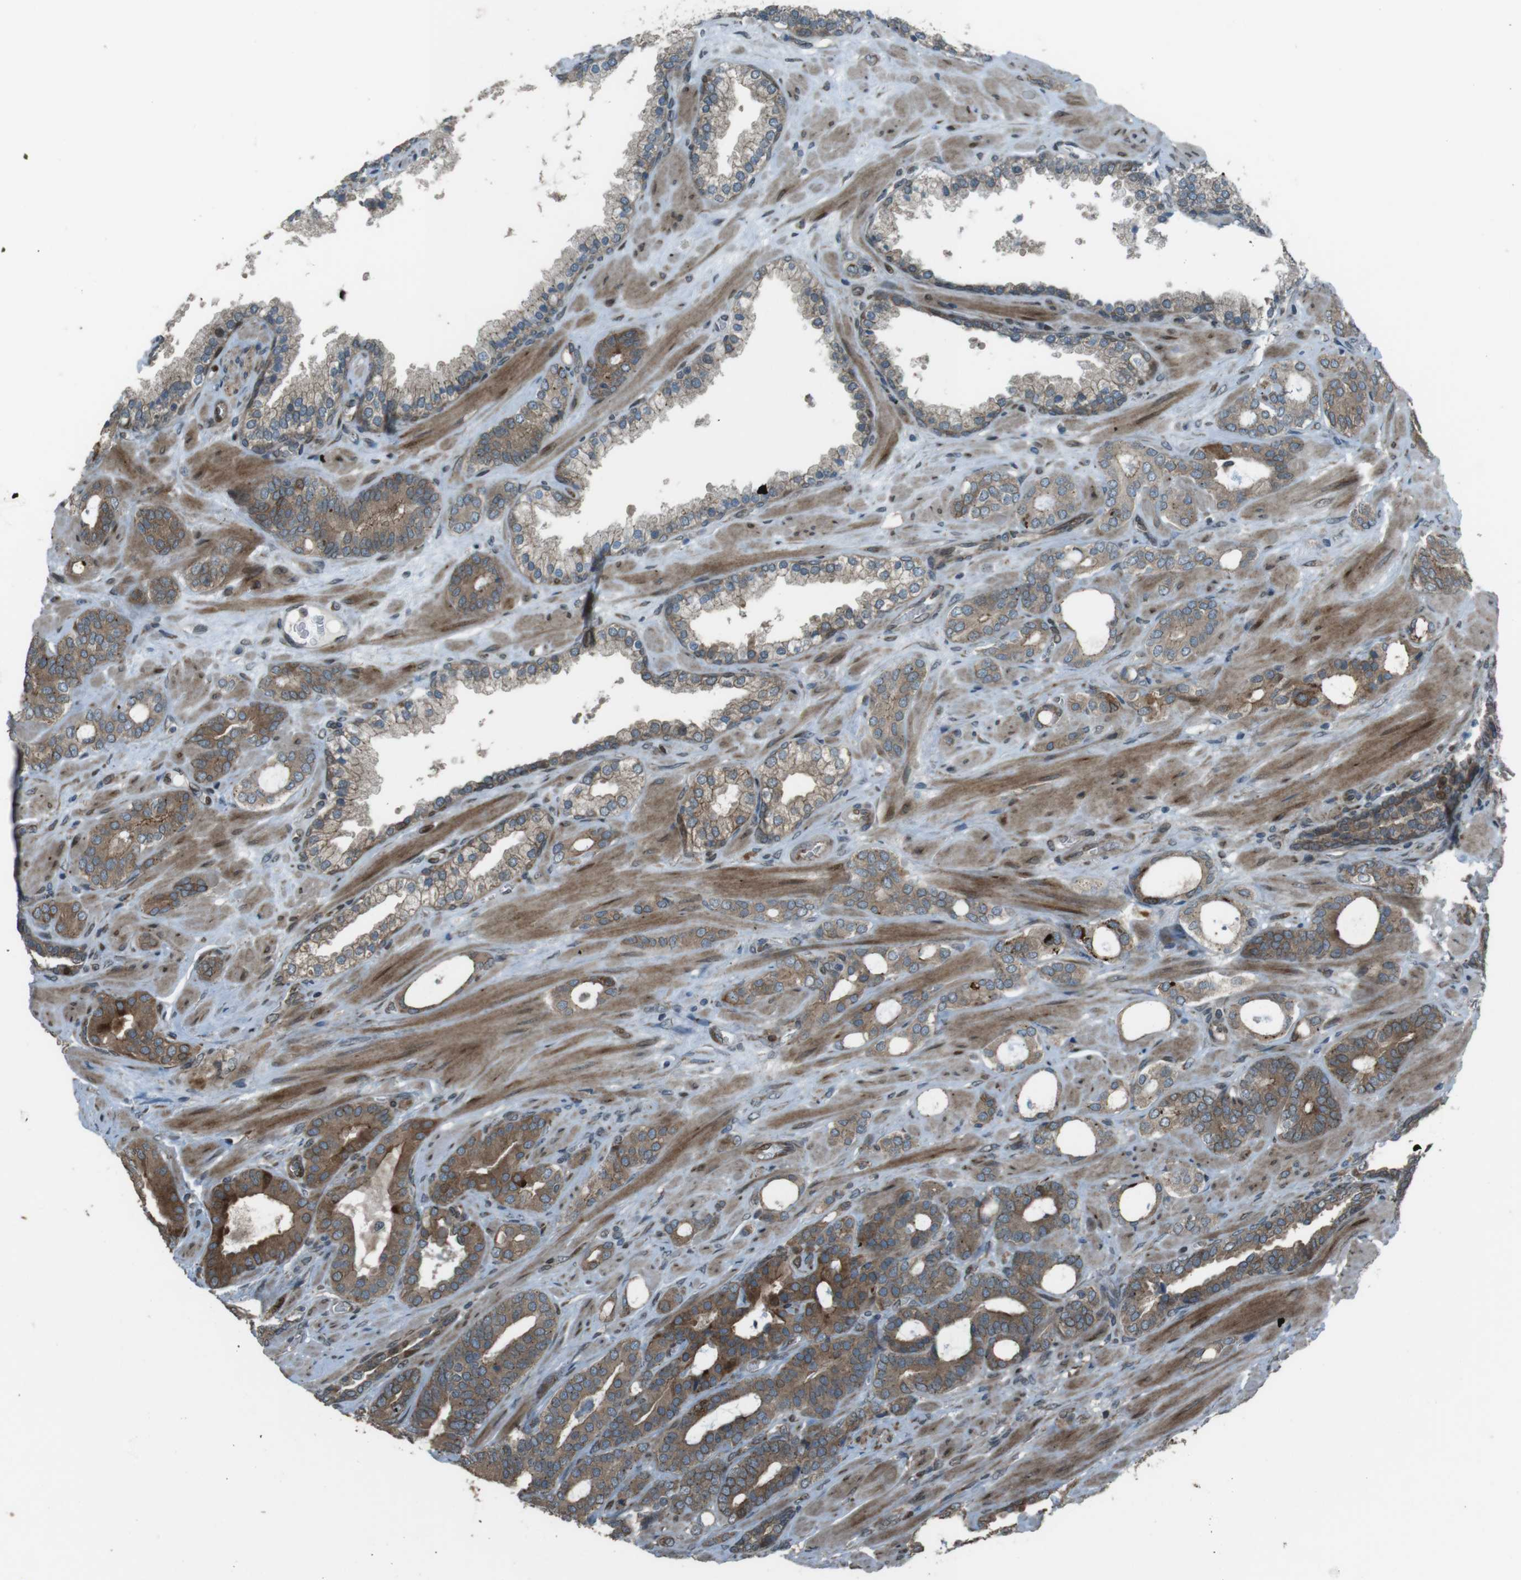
{"staining": {"intensity": "moderate", "quantity": ">75%", "location": "cytoplasmic/membranous"}, "tissue": "prostate cancer", "cell_type": "Tumor cells", "image_type": "cancer", "snomed": [{"axis": "morphology", "description": "Adenocarcinoma, Low grade"}, {"axis": "topography", "description": "Prostate"}], "caption": "Immunohistochemical staining of human prostate adenocarcinoma (low-grade) reveals medium levels of moderate cytoplasmic/membranous protein staining in approximately >75% of tumor cells.", "gene": "ZNF330", "patient": {"sex": "male", "age": 63}}